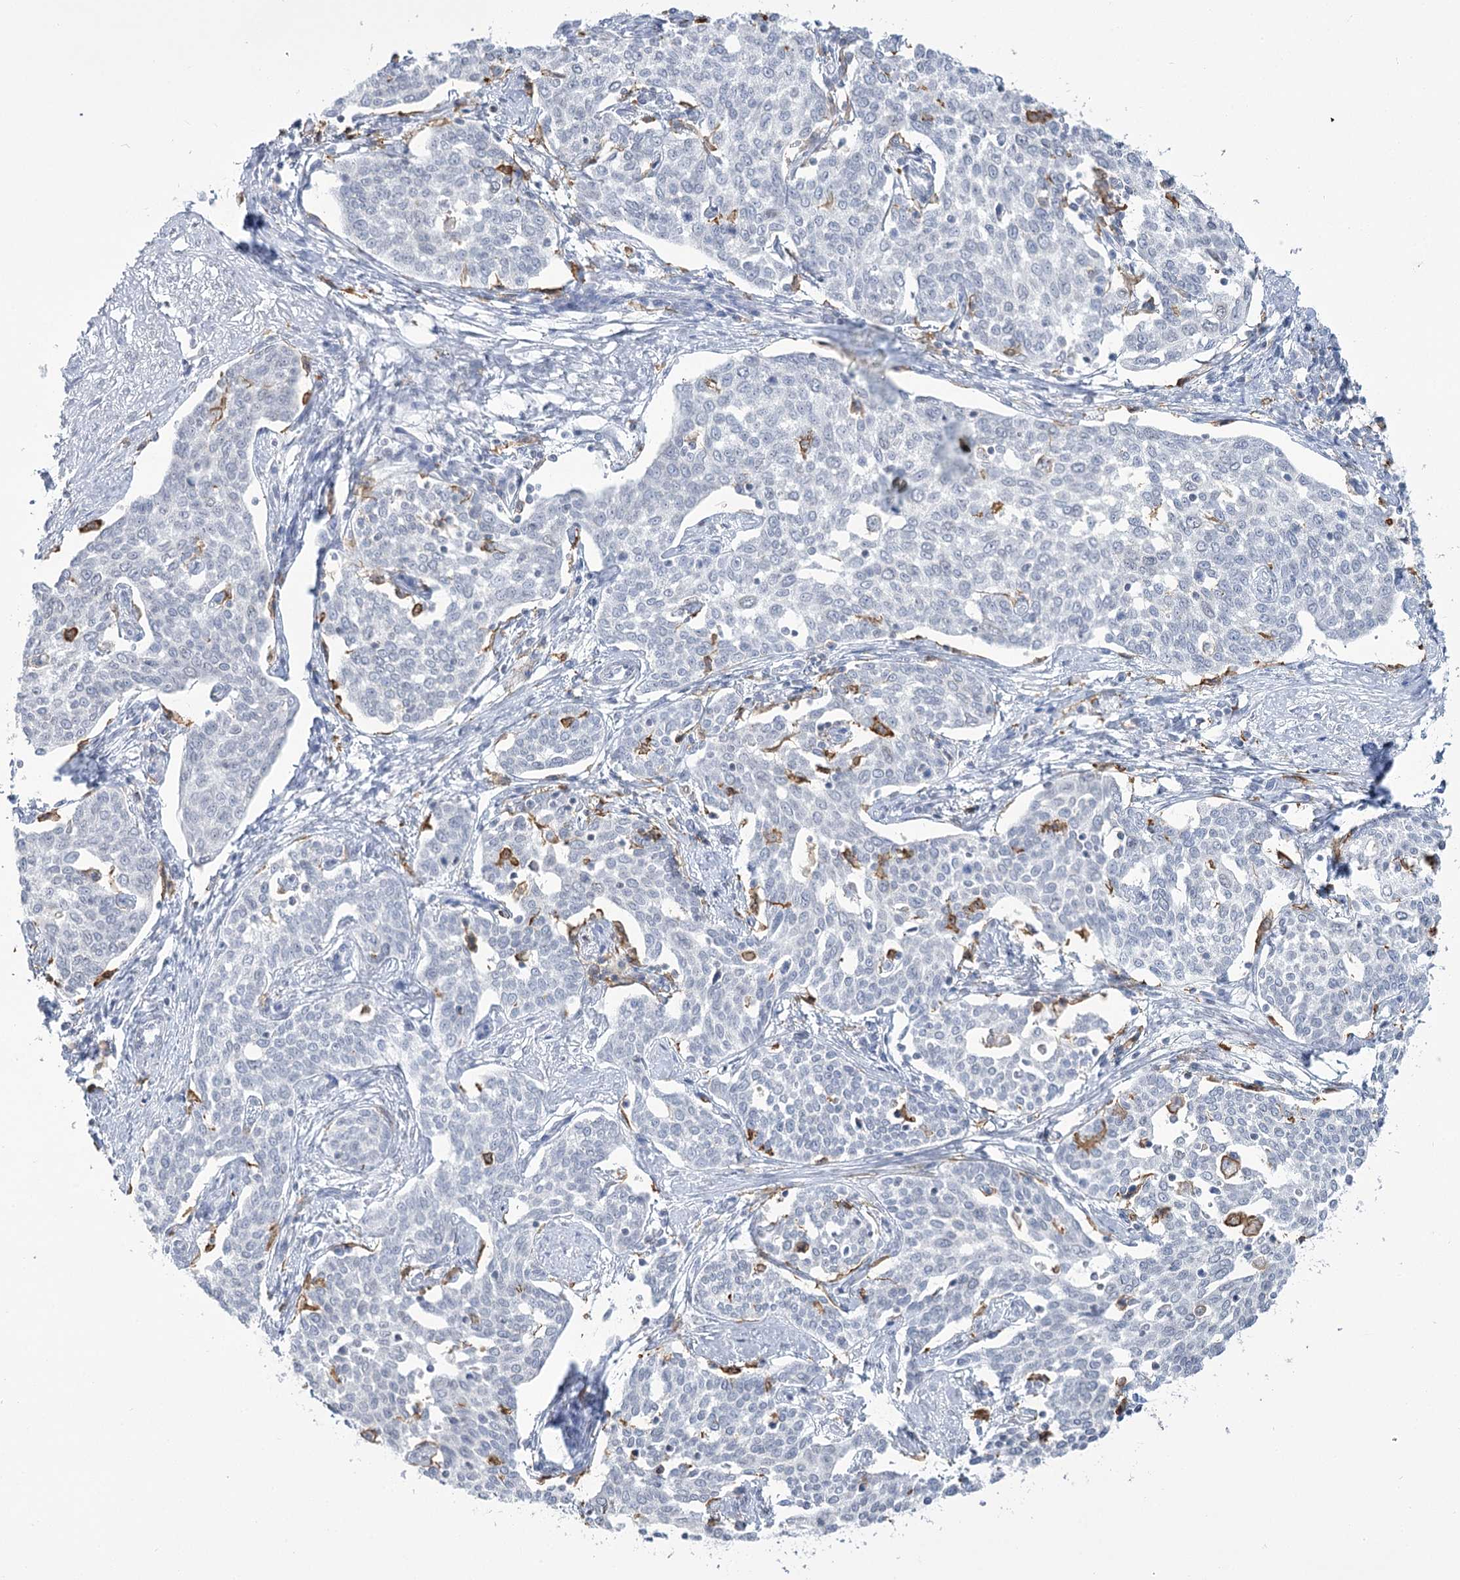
{"staining": {"intensity": "negative", "quantity": "none", "location": "none"}, "tissue": "cervical cancer", "cell_type": "Tumor cells", "image_type": "cancer", "snomed": [{"axis": "morphology", "description": "Squamous cell carcinoma, NOS"}, {"axis": "topography", "description": "Cervix"}], "caption": "IHC histopathology image of human cervical squamous cell carcinoma stained for a protein (brown), which shows no staining in tumor cells.", "gene": "C11orf1", "patient": {"sex": "female", "age": 34}}